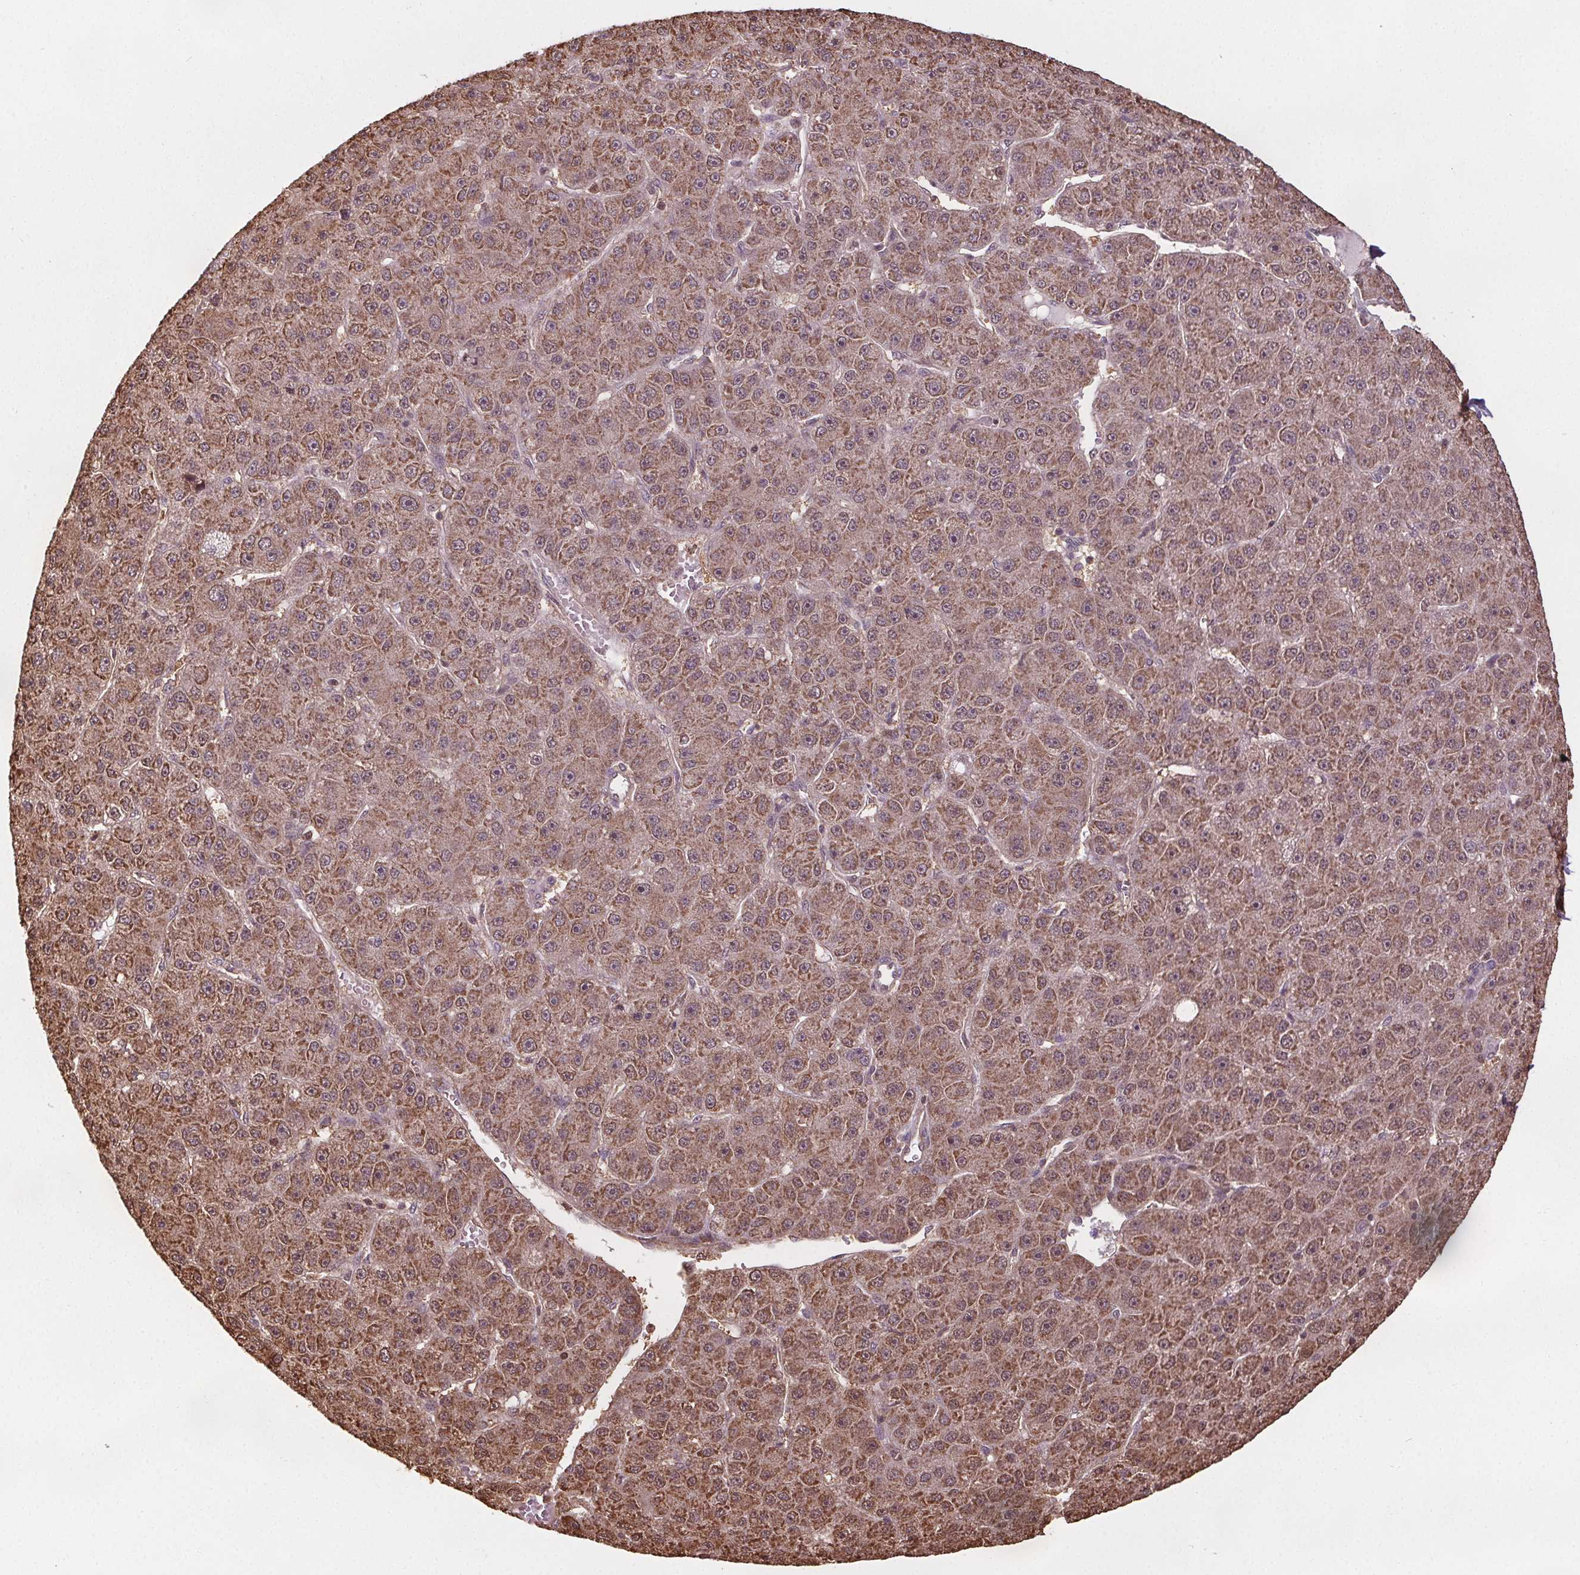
{"staining": {"intensity": "moderate", "quantity": ">75%", "location": "cytoplasmic/membranous"}, "tissue": "liver cancer", "cell_type": "Tumor cells", "image_type": "cancer", "snomed": [{"axis": "morphology", "description": "Carcinoma, Hepatocellular, NOS"}, {"axis": "topography", "description": "Liver"}], "caption": "Protein staining by immunohistochemistry shows moderate cytoplasmic/membranous staining in about >75% of tumor cells in hepatocellular carcinoma (liver). Using DAB (3,3'-diaminobenzidine) (brown) and hematoxylin (blue) stains, captured at high magnification using brightfield microscopy.", "gene": "ENO1", "patient": {"sex": "male", "age": 67}}